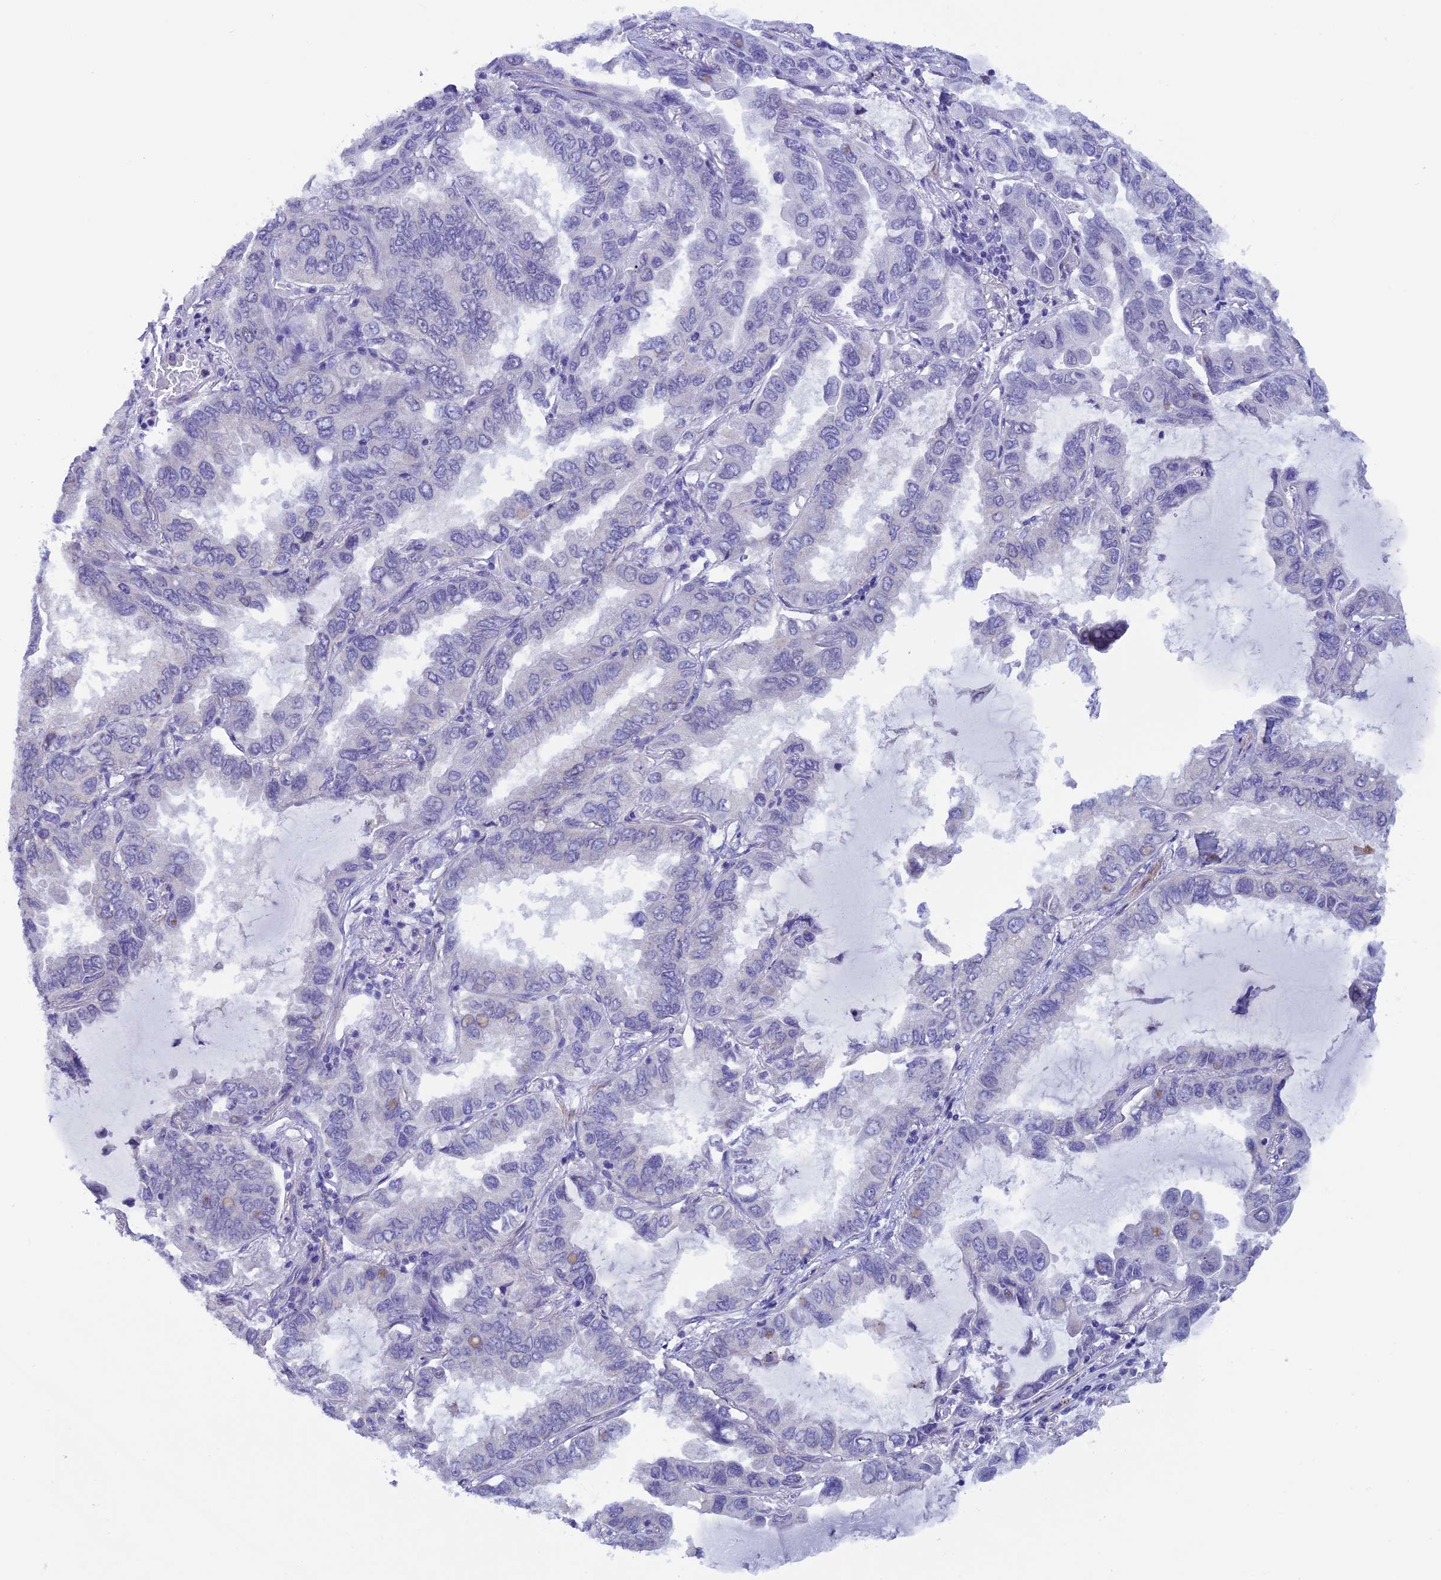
{"staining": {"intensity": "negative", "quantity": "none", "location": "none"}, "tissue": "lung cancer", "cell_type": "Tumor cells", "image_type": "cancer", "snomed": [{"axis": "morphology", "description": "Adenocarcinoma, NOS"}, {"axis": "topography", "description": "Lung"}], "caption": "Tumor cells are negative for protein expression in human lung adenocarcinoma.", "gene": "IGSF6", "patient": {"sex": "male", "age": 64}}